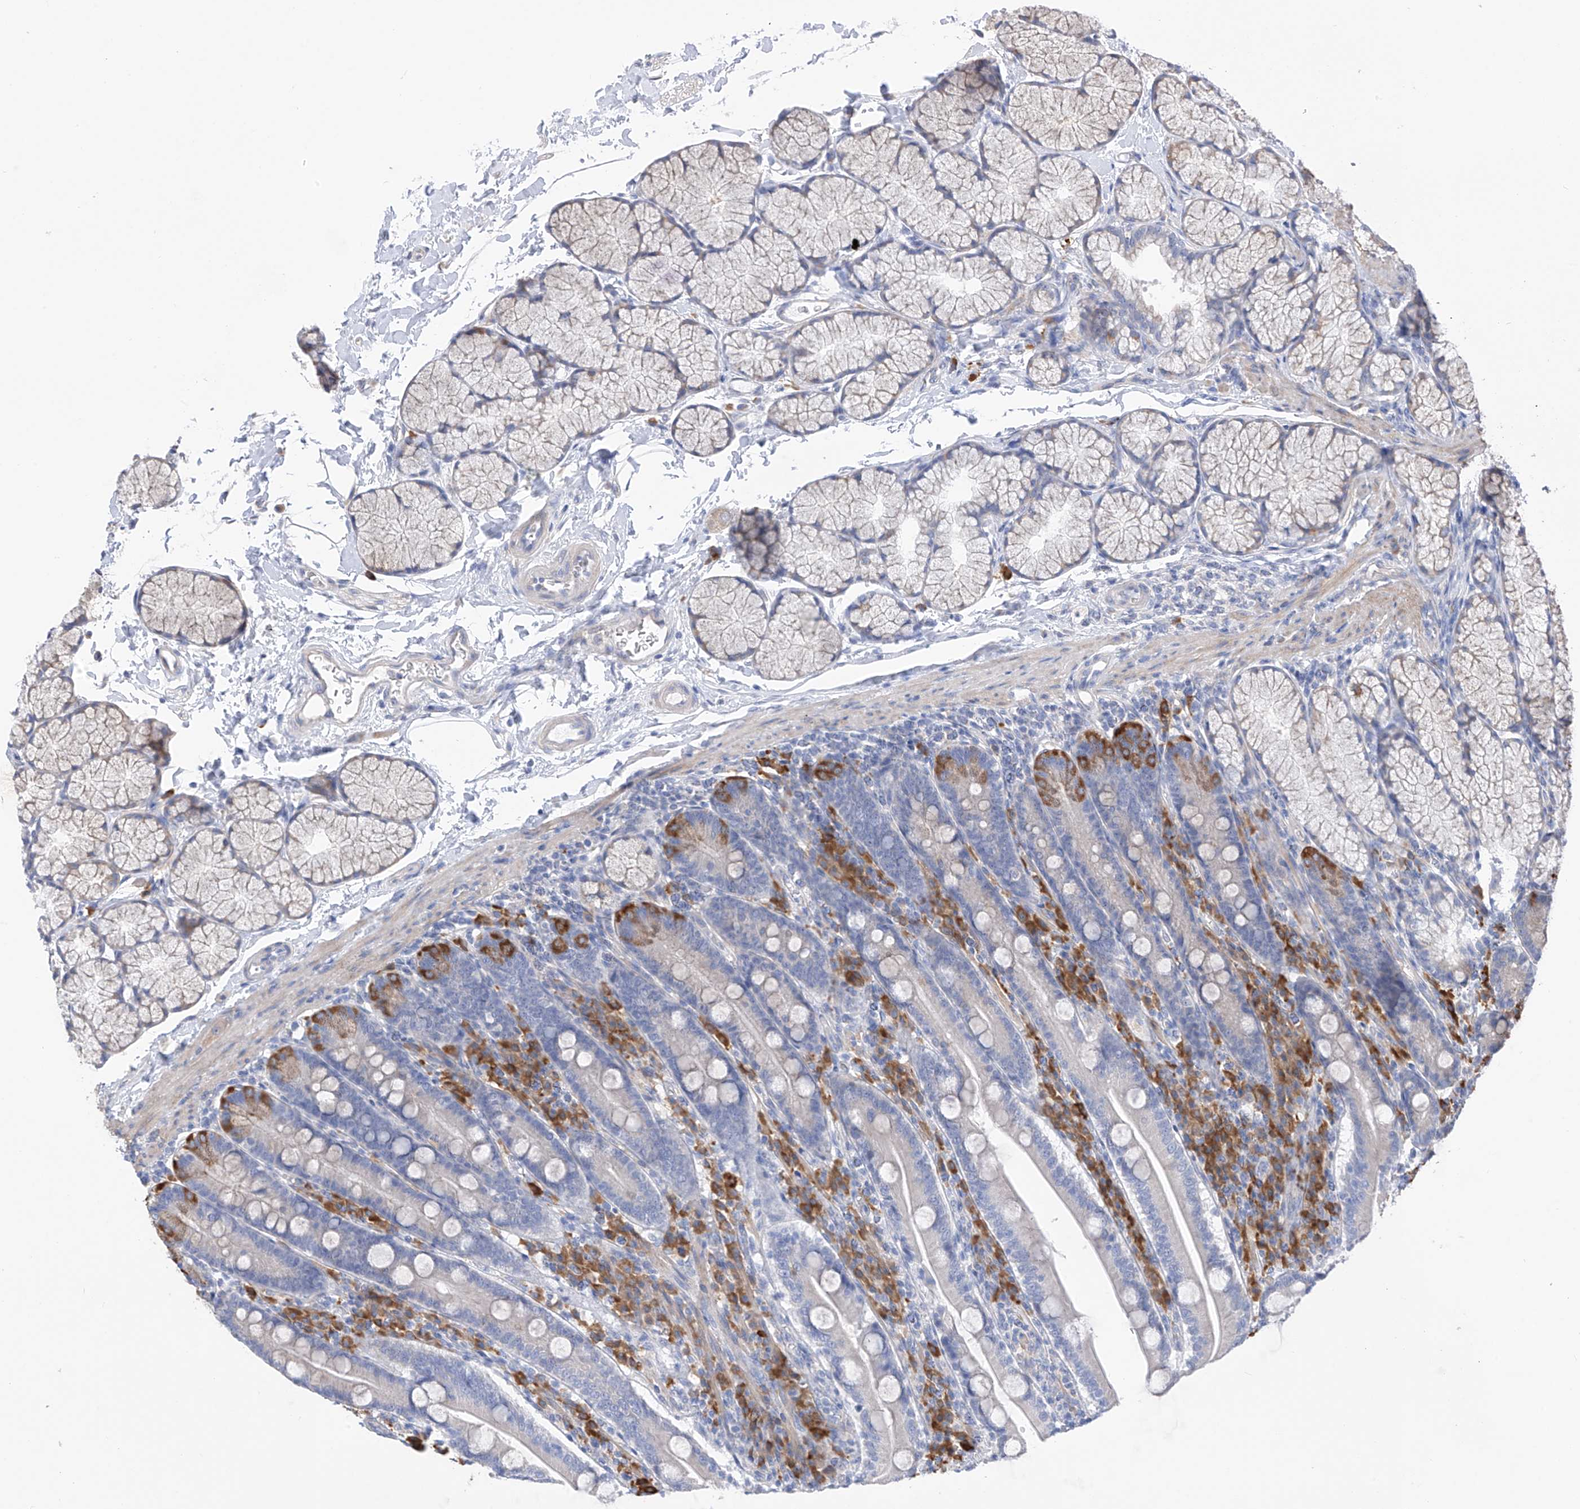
{"staining": {"intensity": "strong", "quantity": "<25%", "location": "cytoplasmic/membranous"}, "tissue": "duodenum", "cell_type": "Glandular cells", "image_type": "normal", "snomed": [{"axis": "morphology", "description": "Normal tissue, NOS"}, {"axis": "topography", "description": "Duodenum"}], "caption": "Protein expression by immunohistochemistry (IHC) exhibits strong cytoplasmic/membranous positivity in approximately <25% of glandular cells in unremarkable duodenum. The protein is shown in brown color, while the nuclei are stained blue.", "gene": "REC8", "patient": {"sex": "male", "age": 35}}